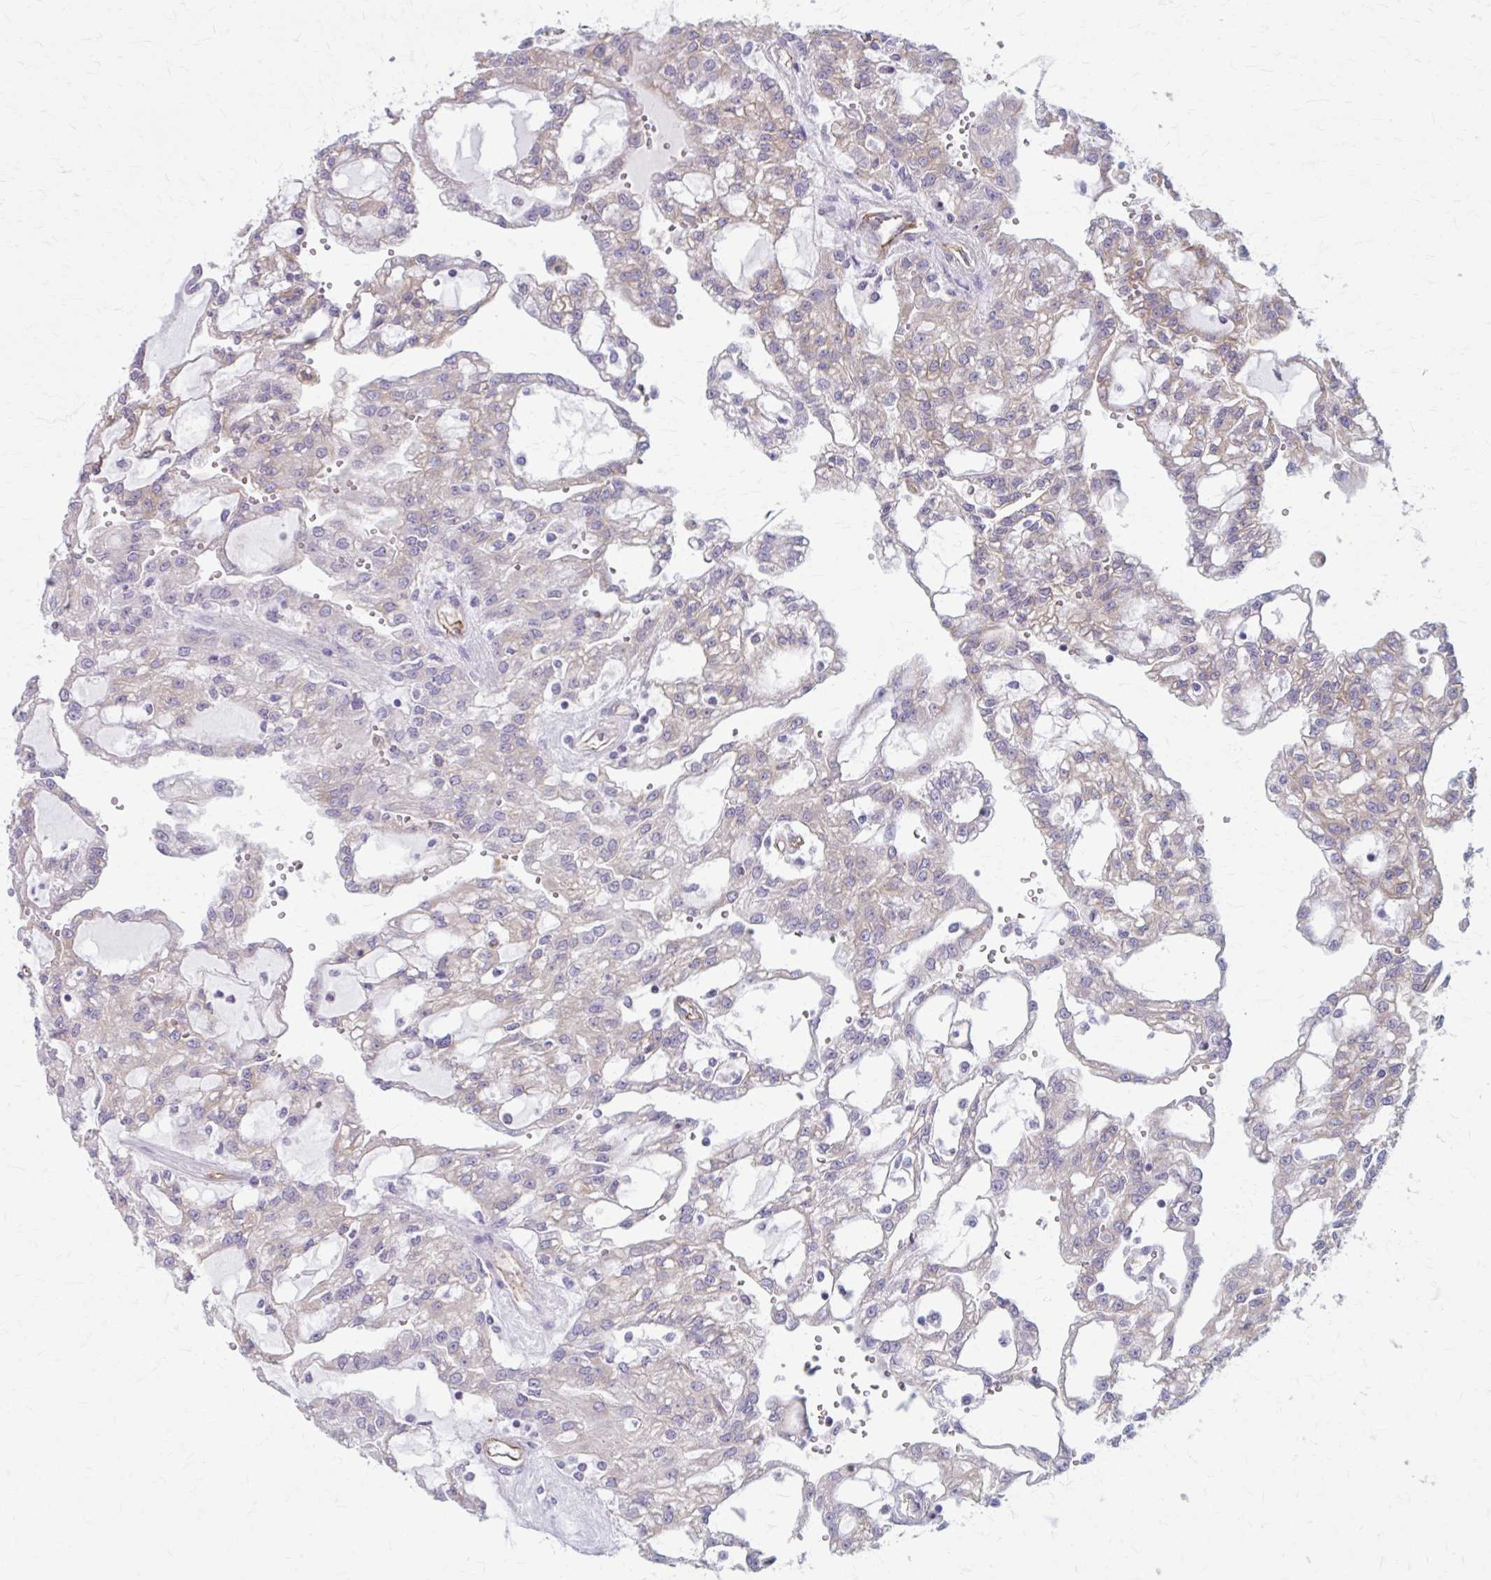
{"staining": {"intensity": "weak", "quantity": "25%-75%", "location": "cytoplasmic/membranous"}, "tissue": "renal cancer", "cell_type": "Tumor cells", "image_type": "cancer", "snomed": [{"axis": "morphology", "description": "Adenocarcinoma, NOS"}, {"axis": "topography", "description": "Kidney"}], "caption": "A brown stain highlights weak cytoplasmic/membranous expression of a protein in renal adenocarcinoma tumor cells.", "gene": "ZDHHC7", "patient": {"sex": "male", "age": 63}}